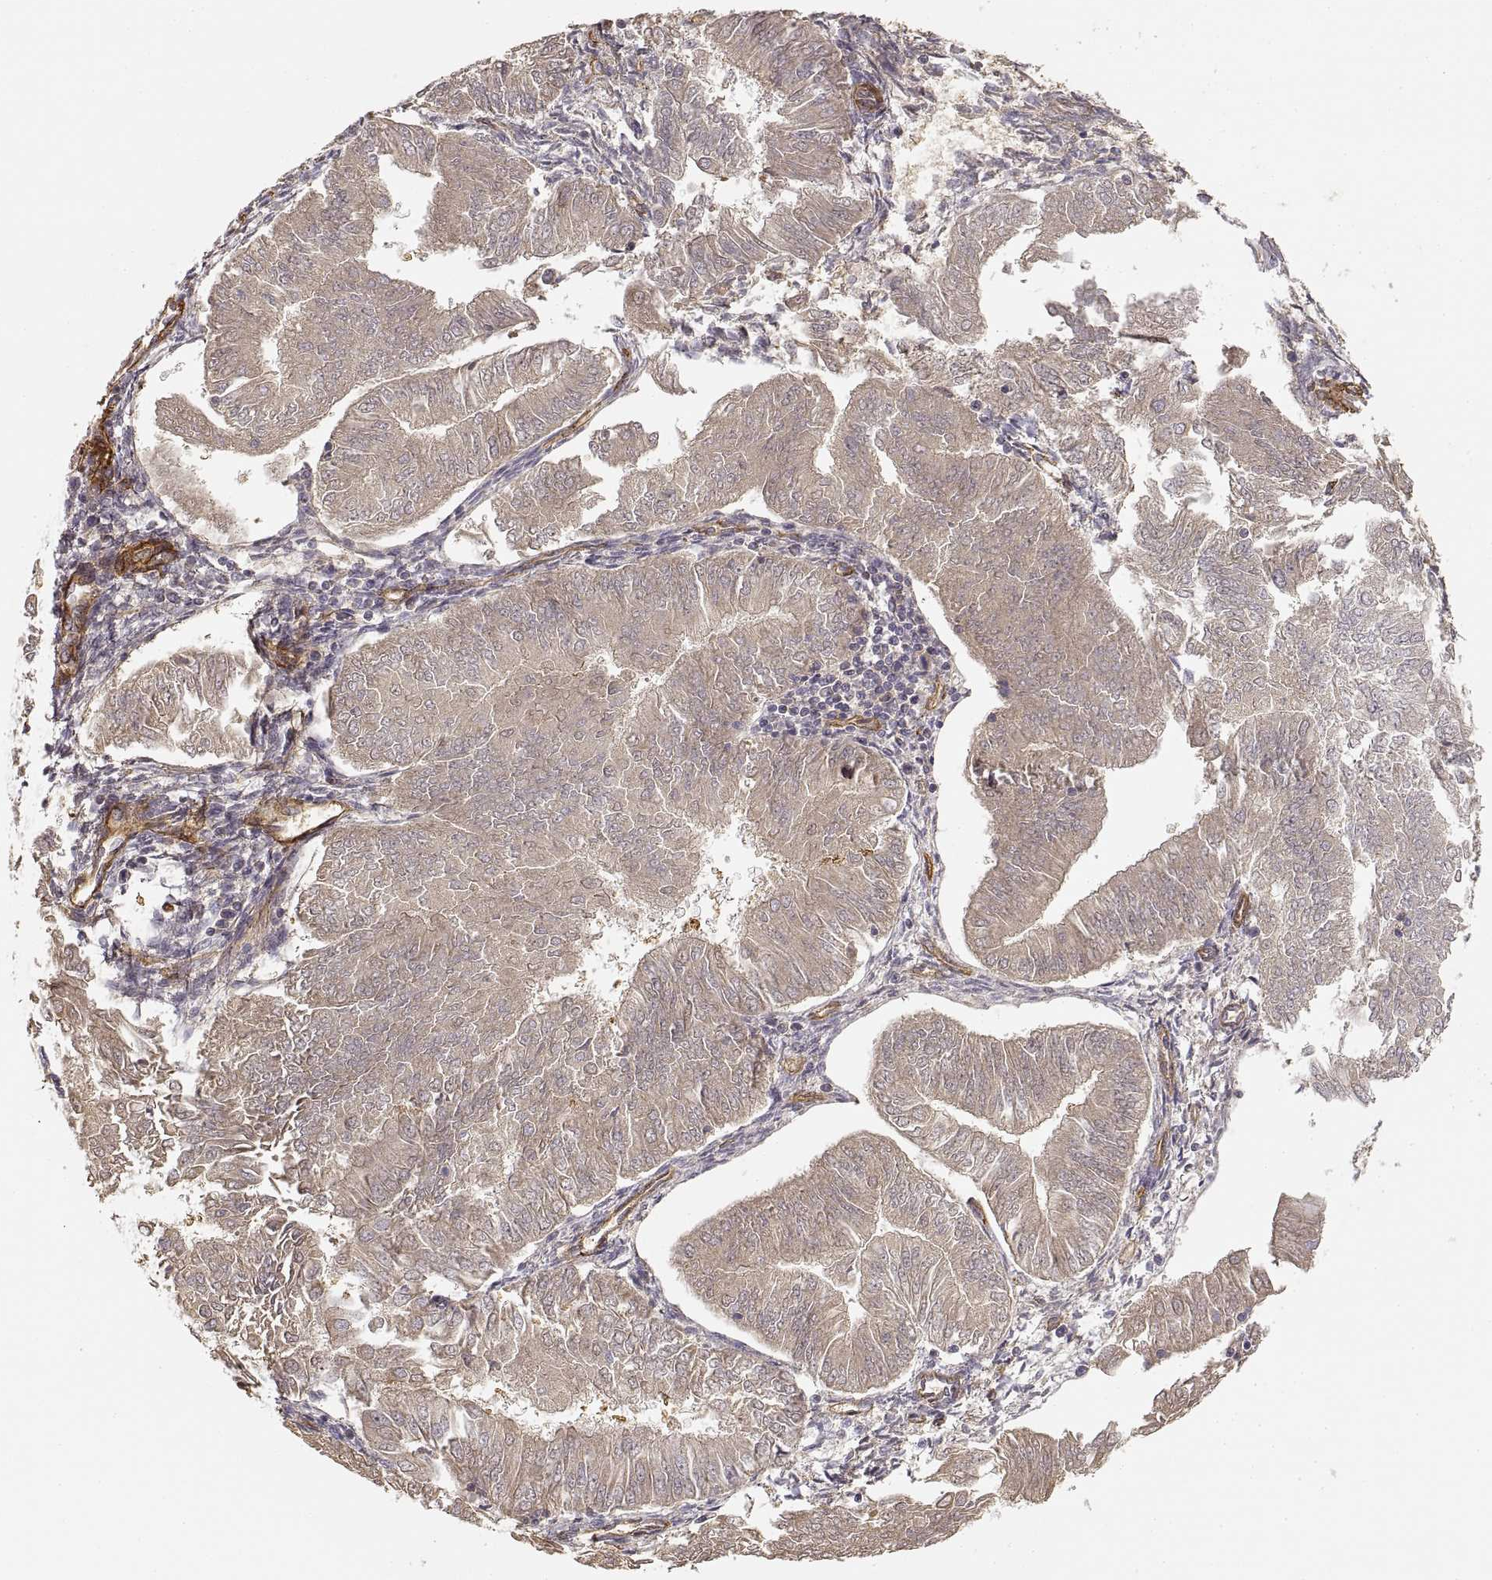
{"staining": {"intensity": "negative", "quantity": "none", "location": "none"}, "tissue": "endometrial cancer", "cell_type": "Tumor cells", "image_type": "cancer", "snomed": [{"axis": "morphology", "description": "Adenocarcinoma, NOS"}, {"axis": "topography", "description": "Endometrium"}], "caption": "This is a micrograph of immunohistochemistry staining of endometrial adenocarcinoma, which shows no staining in tumor cells. (Stains: DAB (3,3'-diaminobenzidine) immunohistochemistry with hematoxylin counter stain, Microscopy: brightfield microscopy at high magnification).", "gene": "LAMA4", "patient": {"sex": "female", "age": 53}}